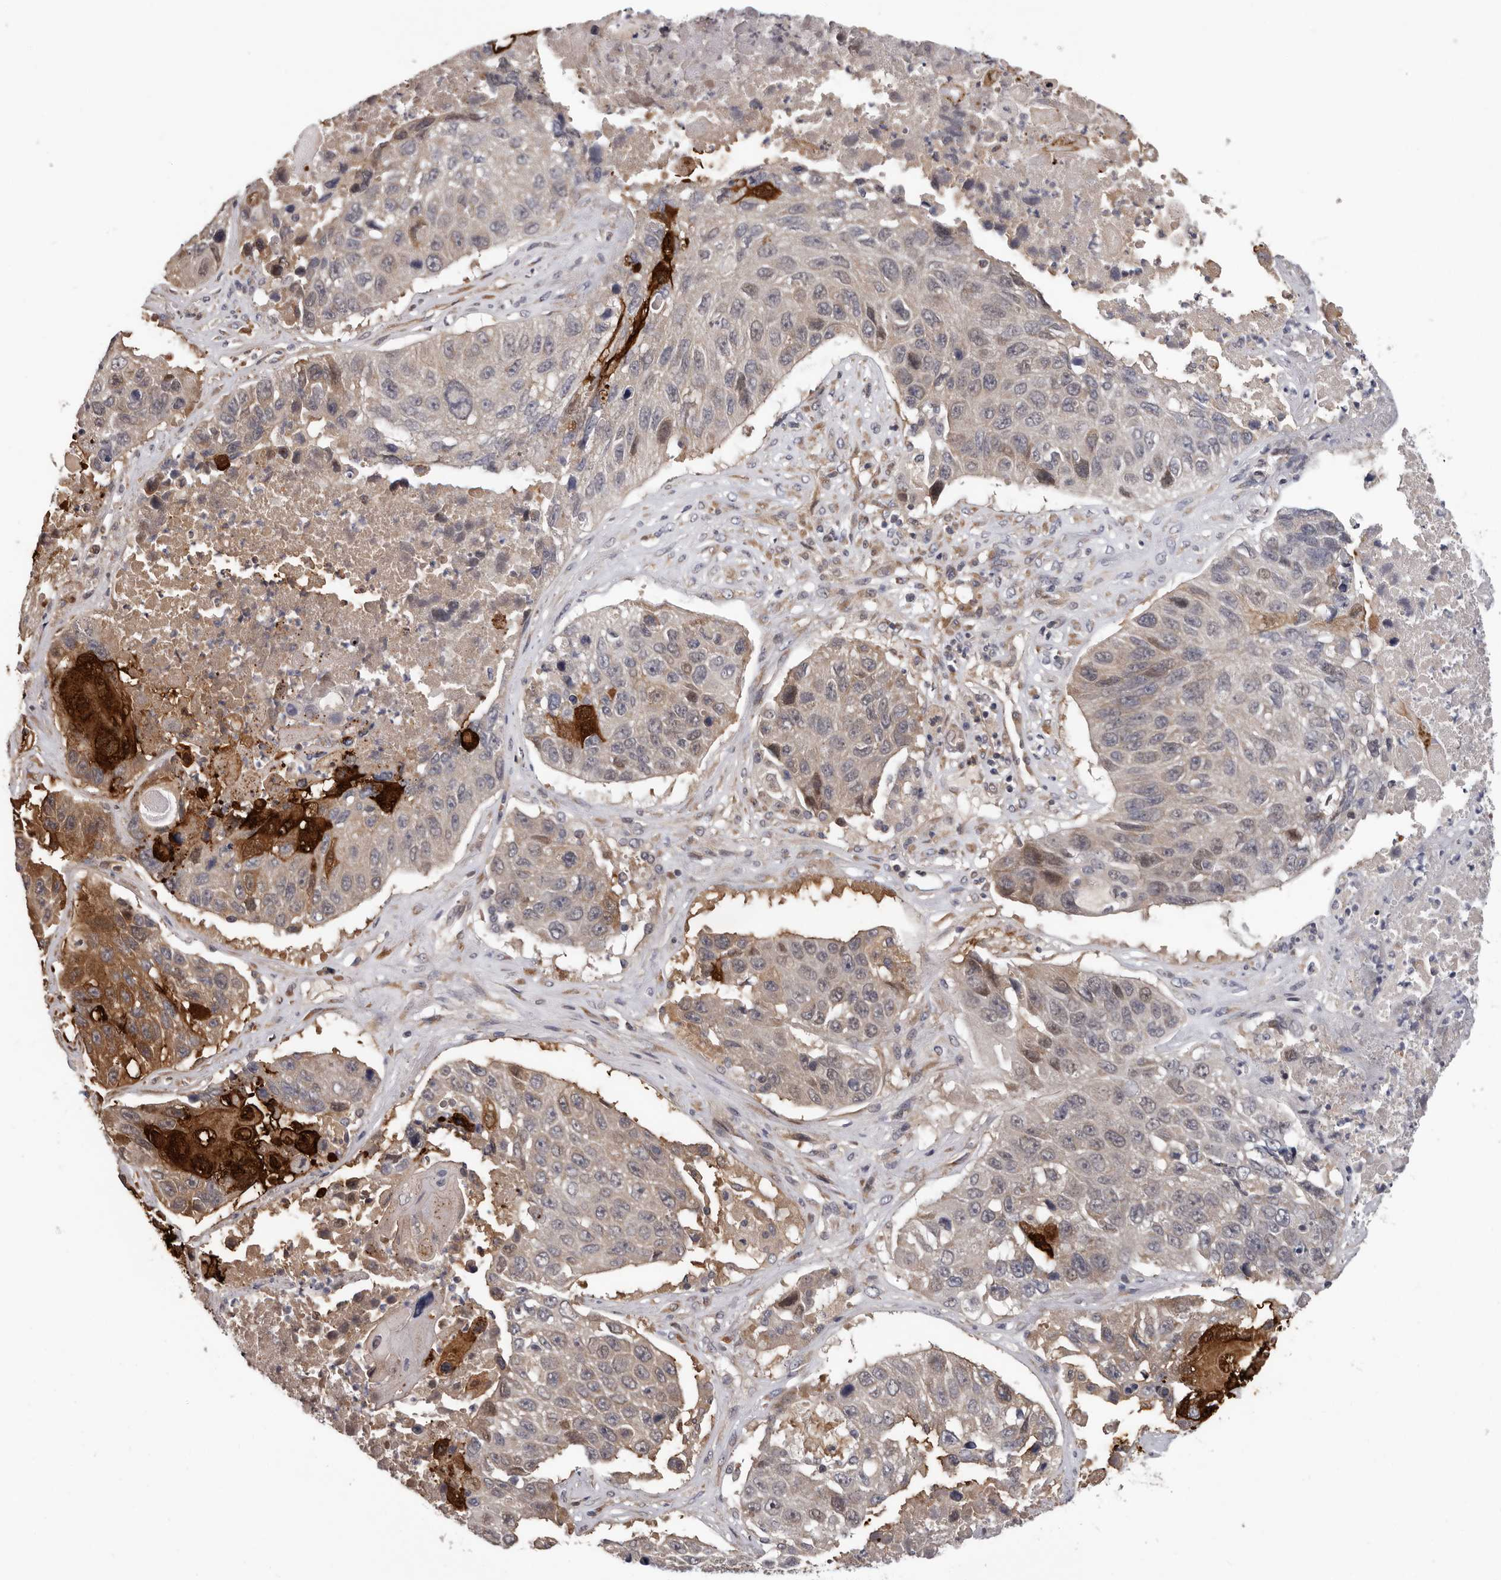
{"staining": {"intensity": "strong", "quantity": "<25%", "location": "cytoplasmic/membranous,nuclear"}, "tissue": "lung cancer", "cell_type": "Tumor cells", "image_type": "cancer", "snomed": [{"axis": "morphology", "description": "Squamous cell carcinoma, NOS"}, {"axis": "topography", "description": "Lung"}], "caption": "Lung squamous cell carcinoma was stained to show a protein in brown. There is medium levels of strong cytoplasmic/membranous and nuclear expression in about <25% of tumor cells.", "gene": "MED8", "patient": {"sex": "male", "age": 61}}